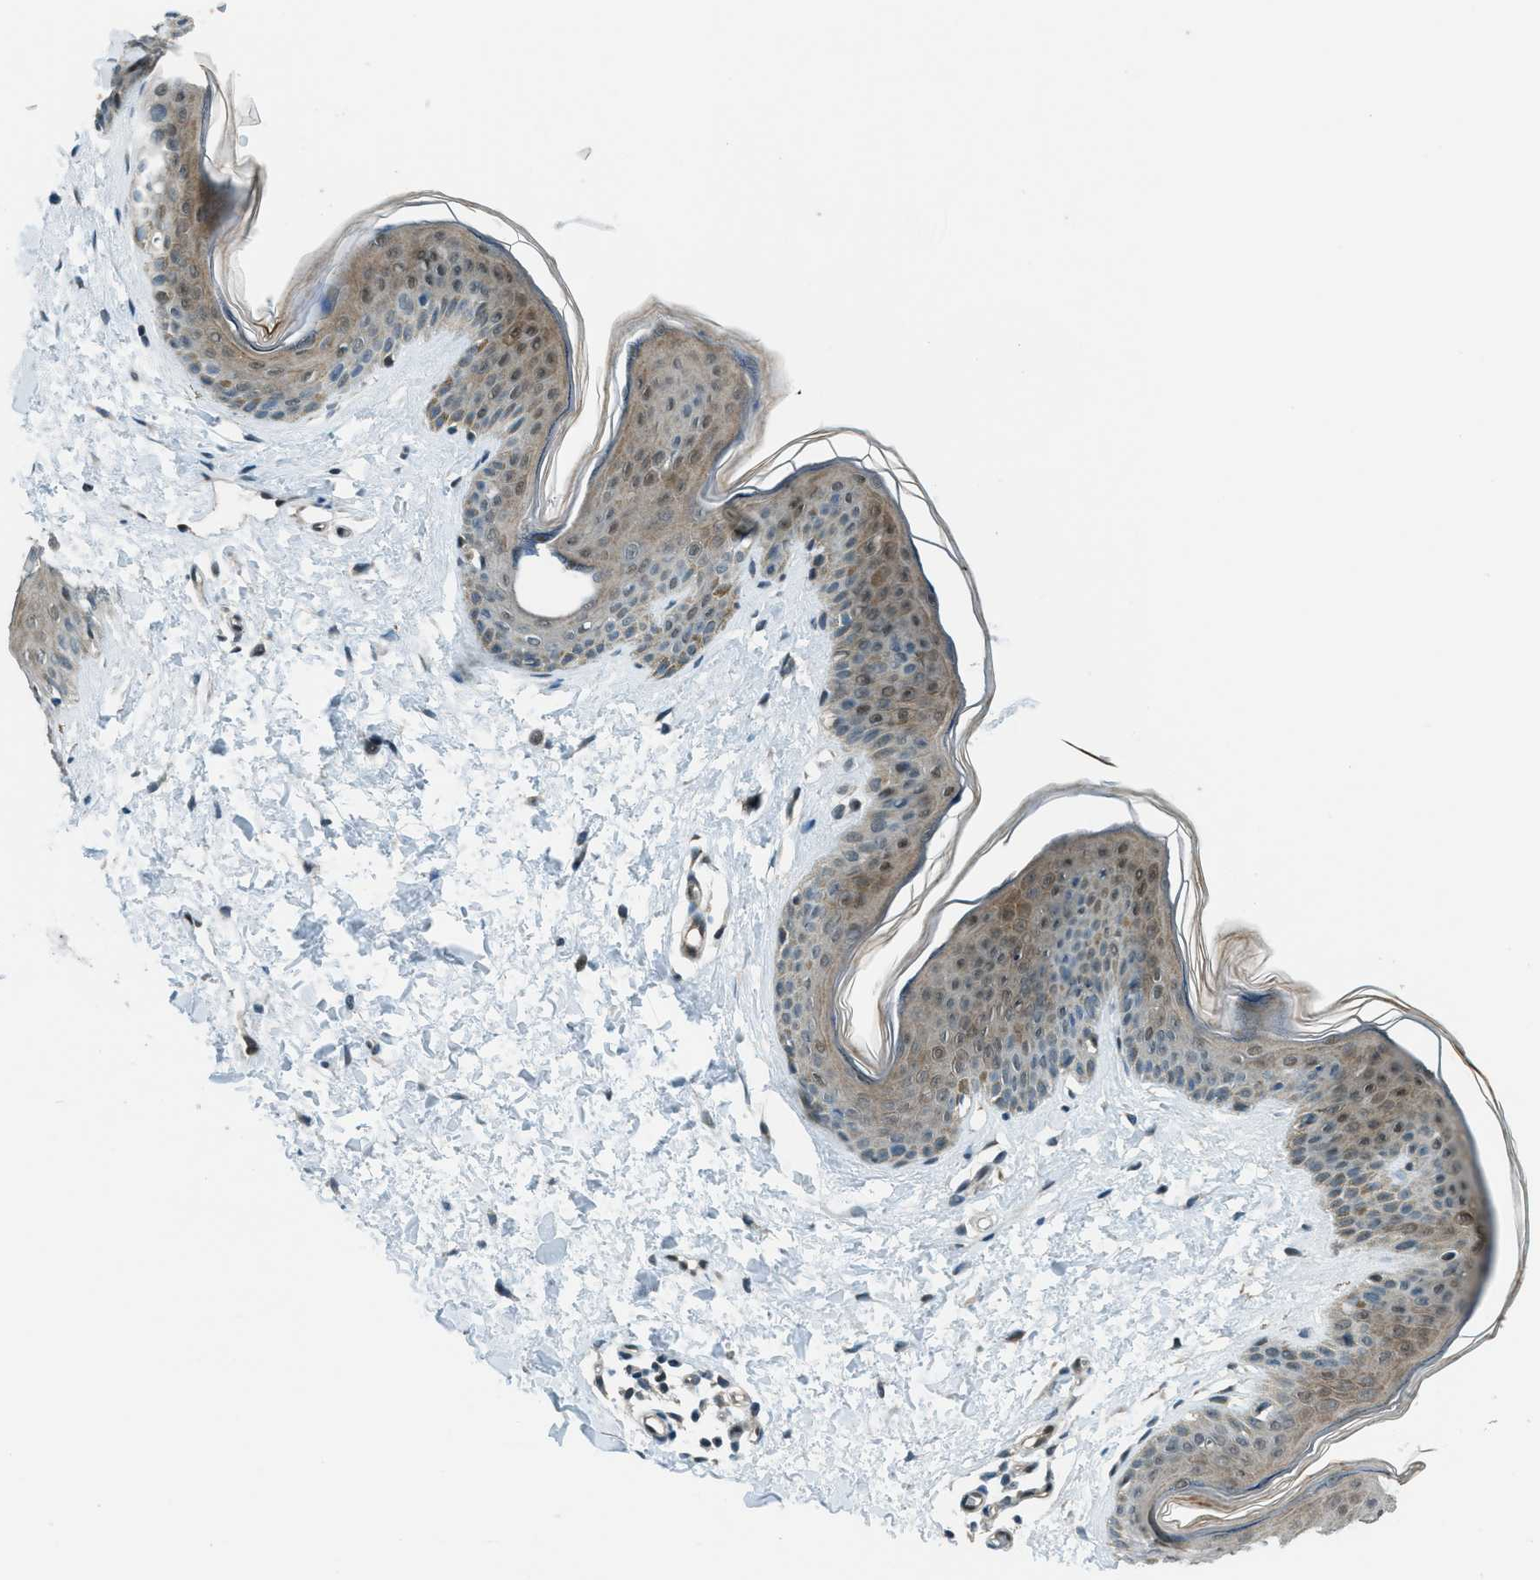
{"staining": {"intensity": "weak", "quantity": ">75%", "location": "cytoplasmic/membranous"}, "tissue": "skin", "cell_type": "Fibroblasts", "image_type": "normal", "snomed": [{"axis": "morphology", "description": "Normal tissue, NOS"}, {"axis": "topography", "description": "Skin"}], "caption": "The immunohistochemical stain shows weak cytoplasmic/membranous staining in fibroblasts of normal skin. The staining was performed using DAB (3,3'-diaminobenzidine) to visualize the protein expression in brown, while the nuclei were stained in blue with hematoxylin (Magnification: 20x).", "gene": "NPEPL1", "patient": {"sex": "female", "age": 17}}